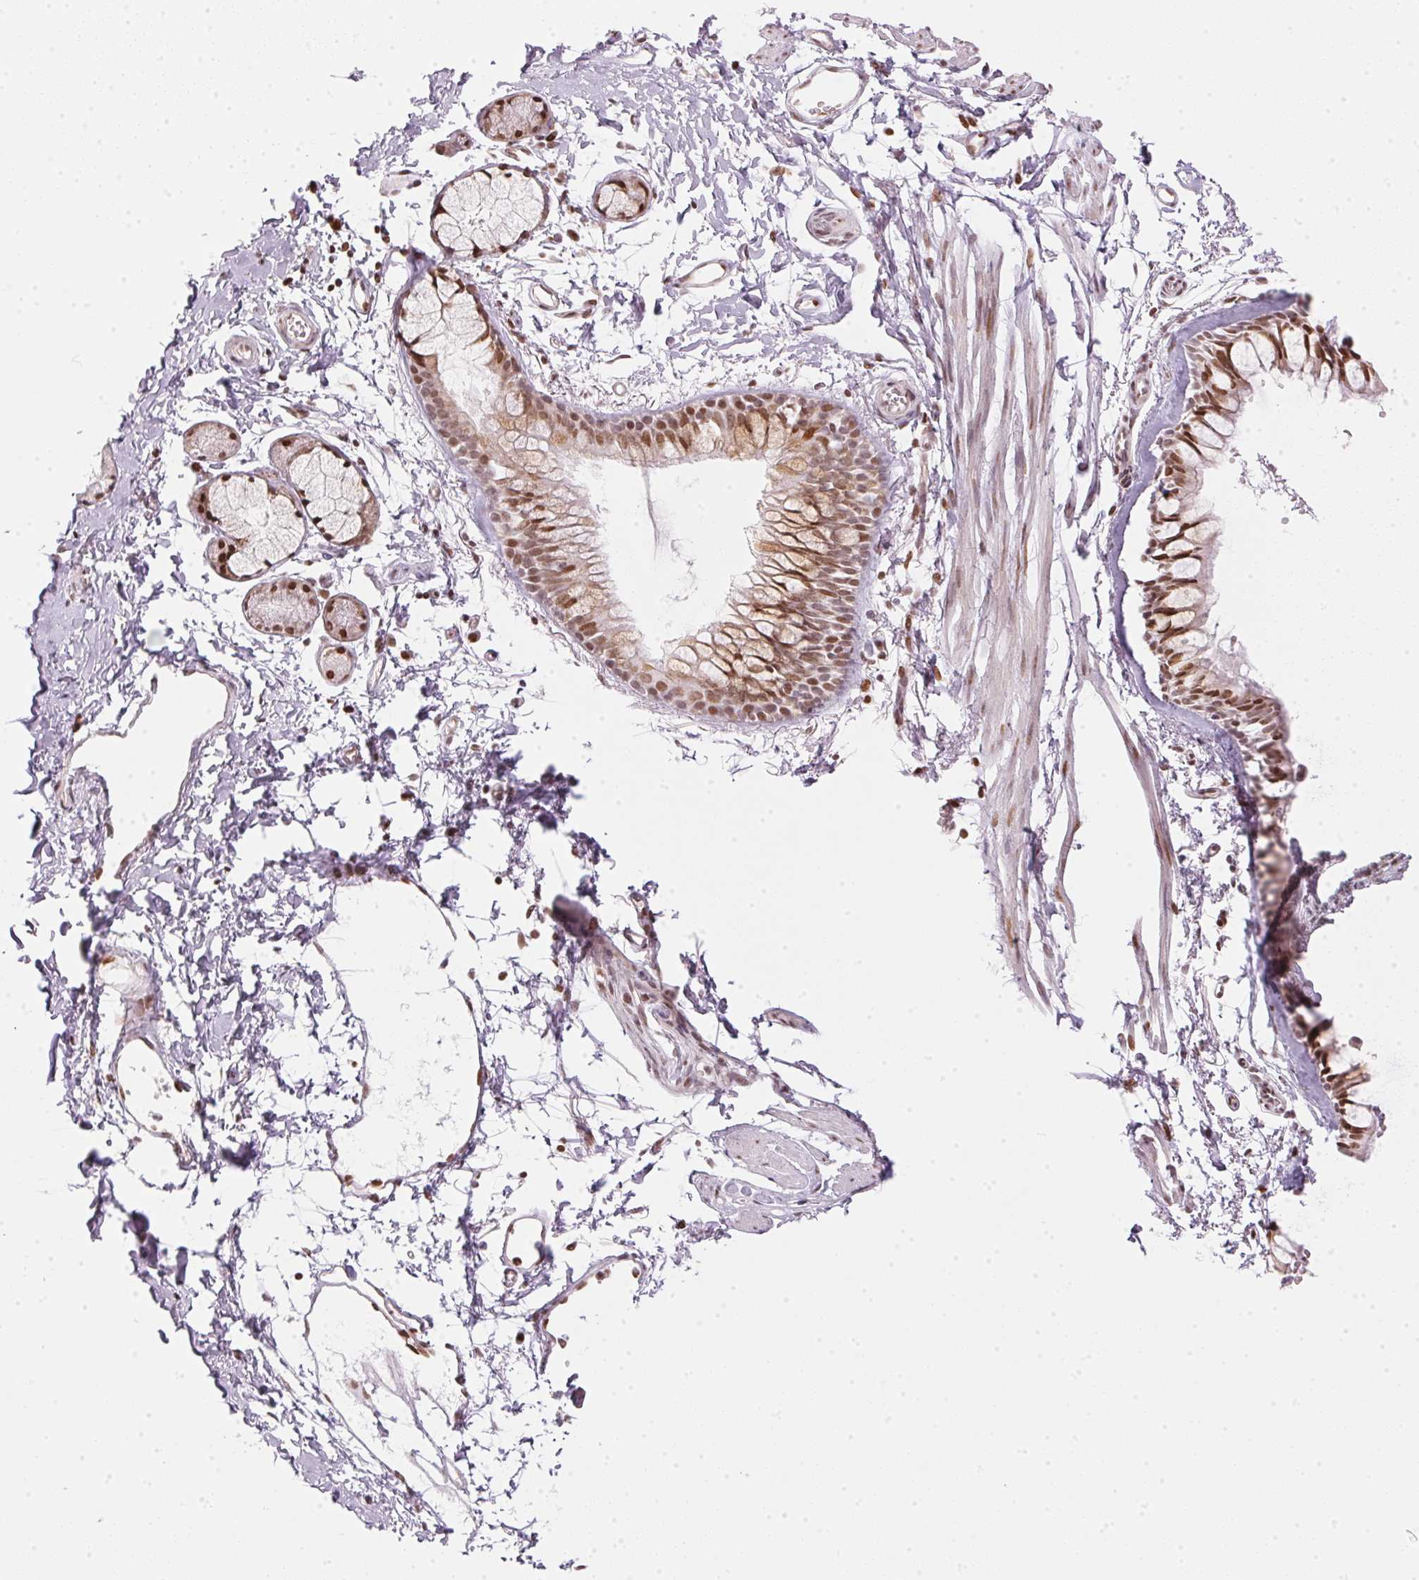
{"staining": {"intensity": "moderate", "quantity": ">75%", "location": "nuclear"}, "tissue": "bronchus", "cell_type": "Respiratory epithelial cells", "image_type": "normal", "snomed": [{"axis": "morphology", "description": "Normal tissue, NOS"}, {"axis": "topography", "description": "Cartilage tissue"}, {"axis": "topography", "description": "Bronchus"}], "caption": "An immunohistochemistry micrograph of unremarkable tissue is shown. Protein staining in brown labels moderate nuclear positivity in bronchus within respiratory epithelial cells.", "gene": "KAT6A", "patient": {"sex": "female", "age": 59}}